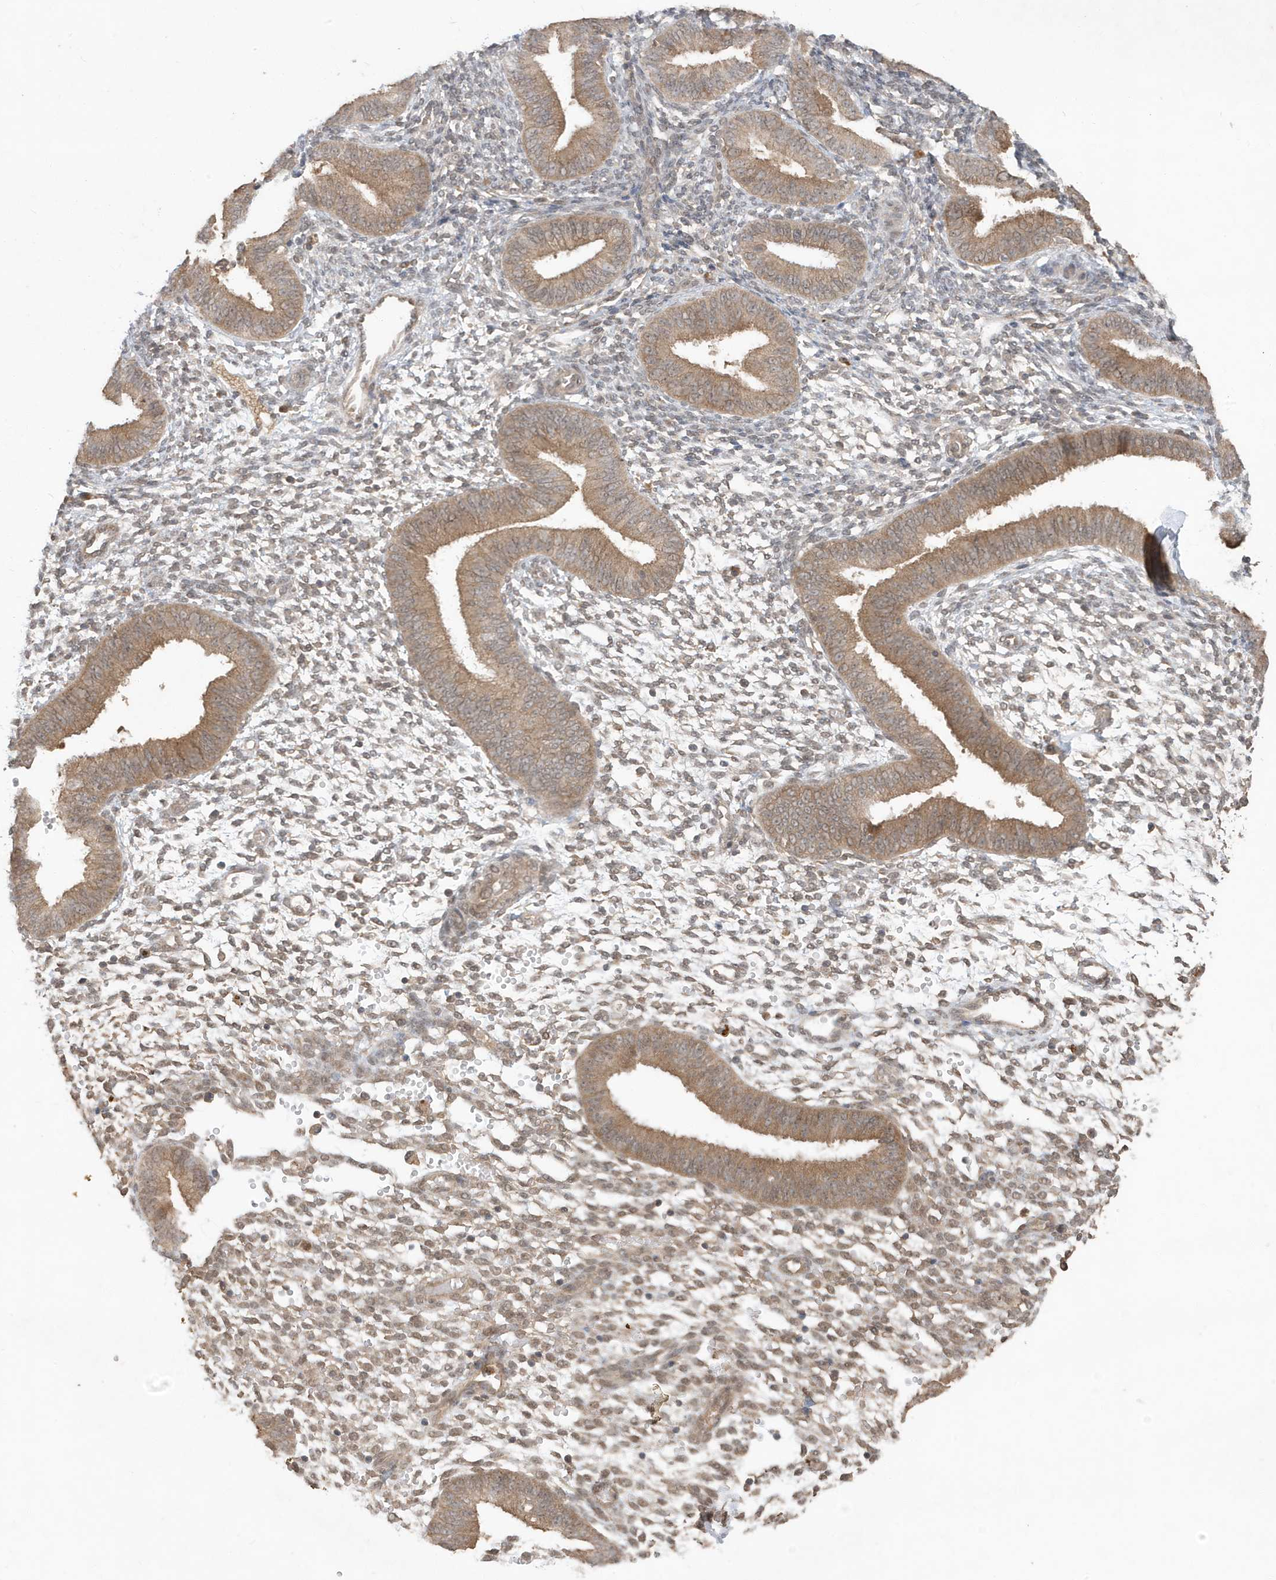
{"staining": {"intensity": "moderate", "quantity": "<25%", "location": "cytoplasmic/membranous"}, "tissue": "endometrium", "cell_type": "Cells in endometrial stroma", "image_type": "normal", "snomed": [{"axis": "morphology", "description": "Normal tissue, NOS"}, {"axis": "topography", "description": "Uterus"}, {"axis": "topography", "description": "Endometrium"}], "caption": "Immunohistochemical staining of normal human endometrium displays low levels of moderate cytoplasmic/membranous staining in approximately <25% of cells in endometrial stroma.", "gene": "ABCB9", "patient": {"sex": "female", "age": 48}}